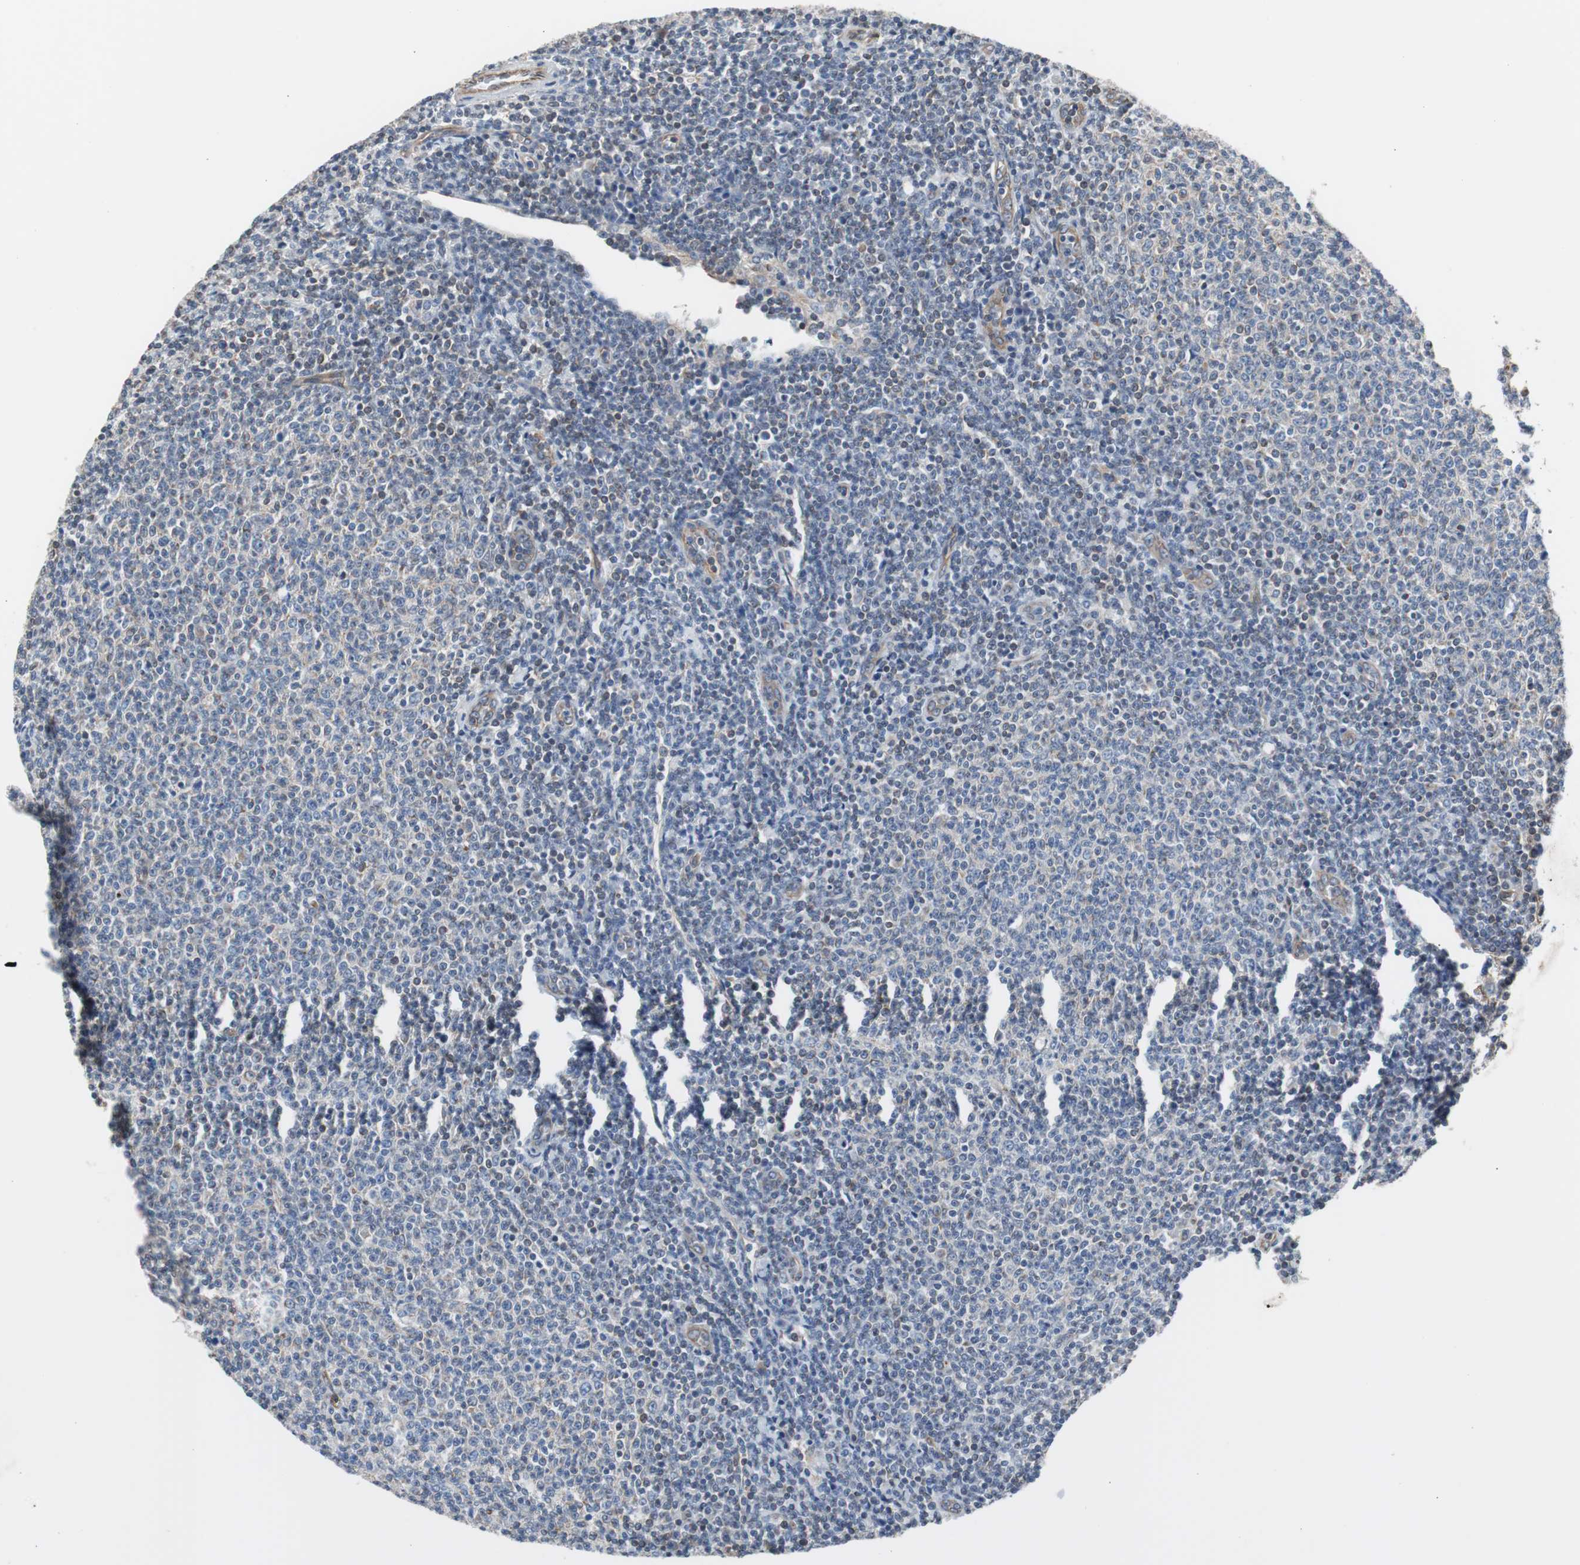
{"staining": {"intensity": "negative", "quantity": "none", "location": "none"}, "tissue": "lymphoma", "cell_type": "Tumor cells", "image_type": "cancer", "snomed": [{"axis": "morphology", "description": "Malignant lymphoma, non-Hodgkin's type, Low grade"}, {"axis": "topography", "description": "Lymph node"}], "caption": "DAB immunohistochemical staining of low-grade malignant lymphoma, non-Hodgkin's type demonstrates no significant staining in tumor cells.", "gene": "KIF3B", "patient": {"sex": "male", "age": 66}}